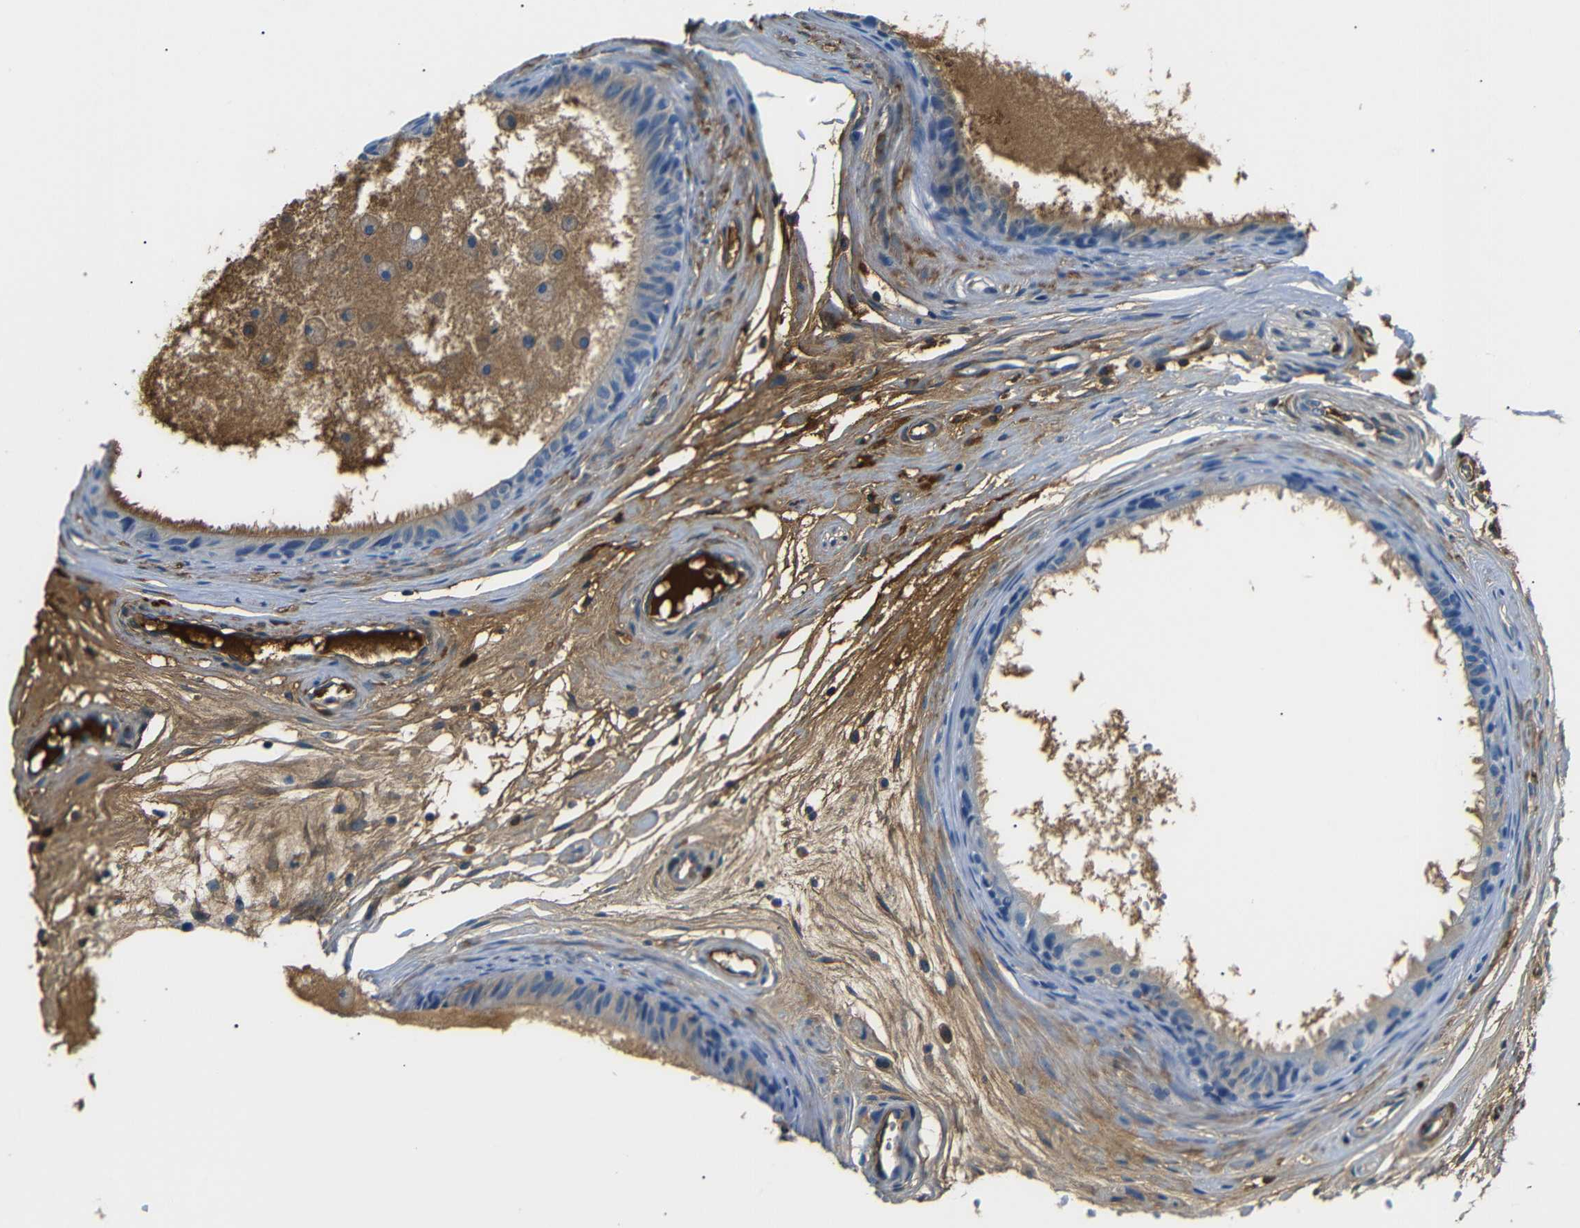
{"staining": {"intensity": "moderate", "quantity": ">75%", "location": "cytoplasmic/membranous"}, "tissue": "epididymis", "cell_type": "Glandular cells", "image_type": "normal", "snomed": [{"axis": "morphology", "description": "Normal tissue, NOS"}, {"axis": "morphology", "description": "Inflammation, NOS"}, {"axis": "topography", "description": "Epididymis"}], "caption": "An image of human epididymis stained for a protein shows moderate cytoplasmic/membranous brown staining in glandular cells. (IHC, brightfield microscopy, high magnification).", "gene": "LHCGR", "patient": {"sex": "male", "age": 85}}